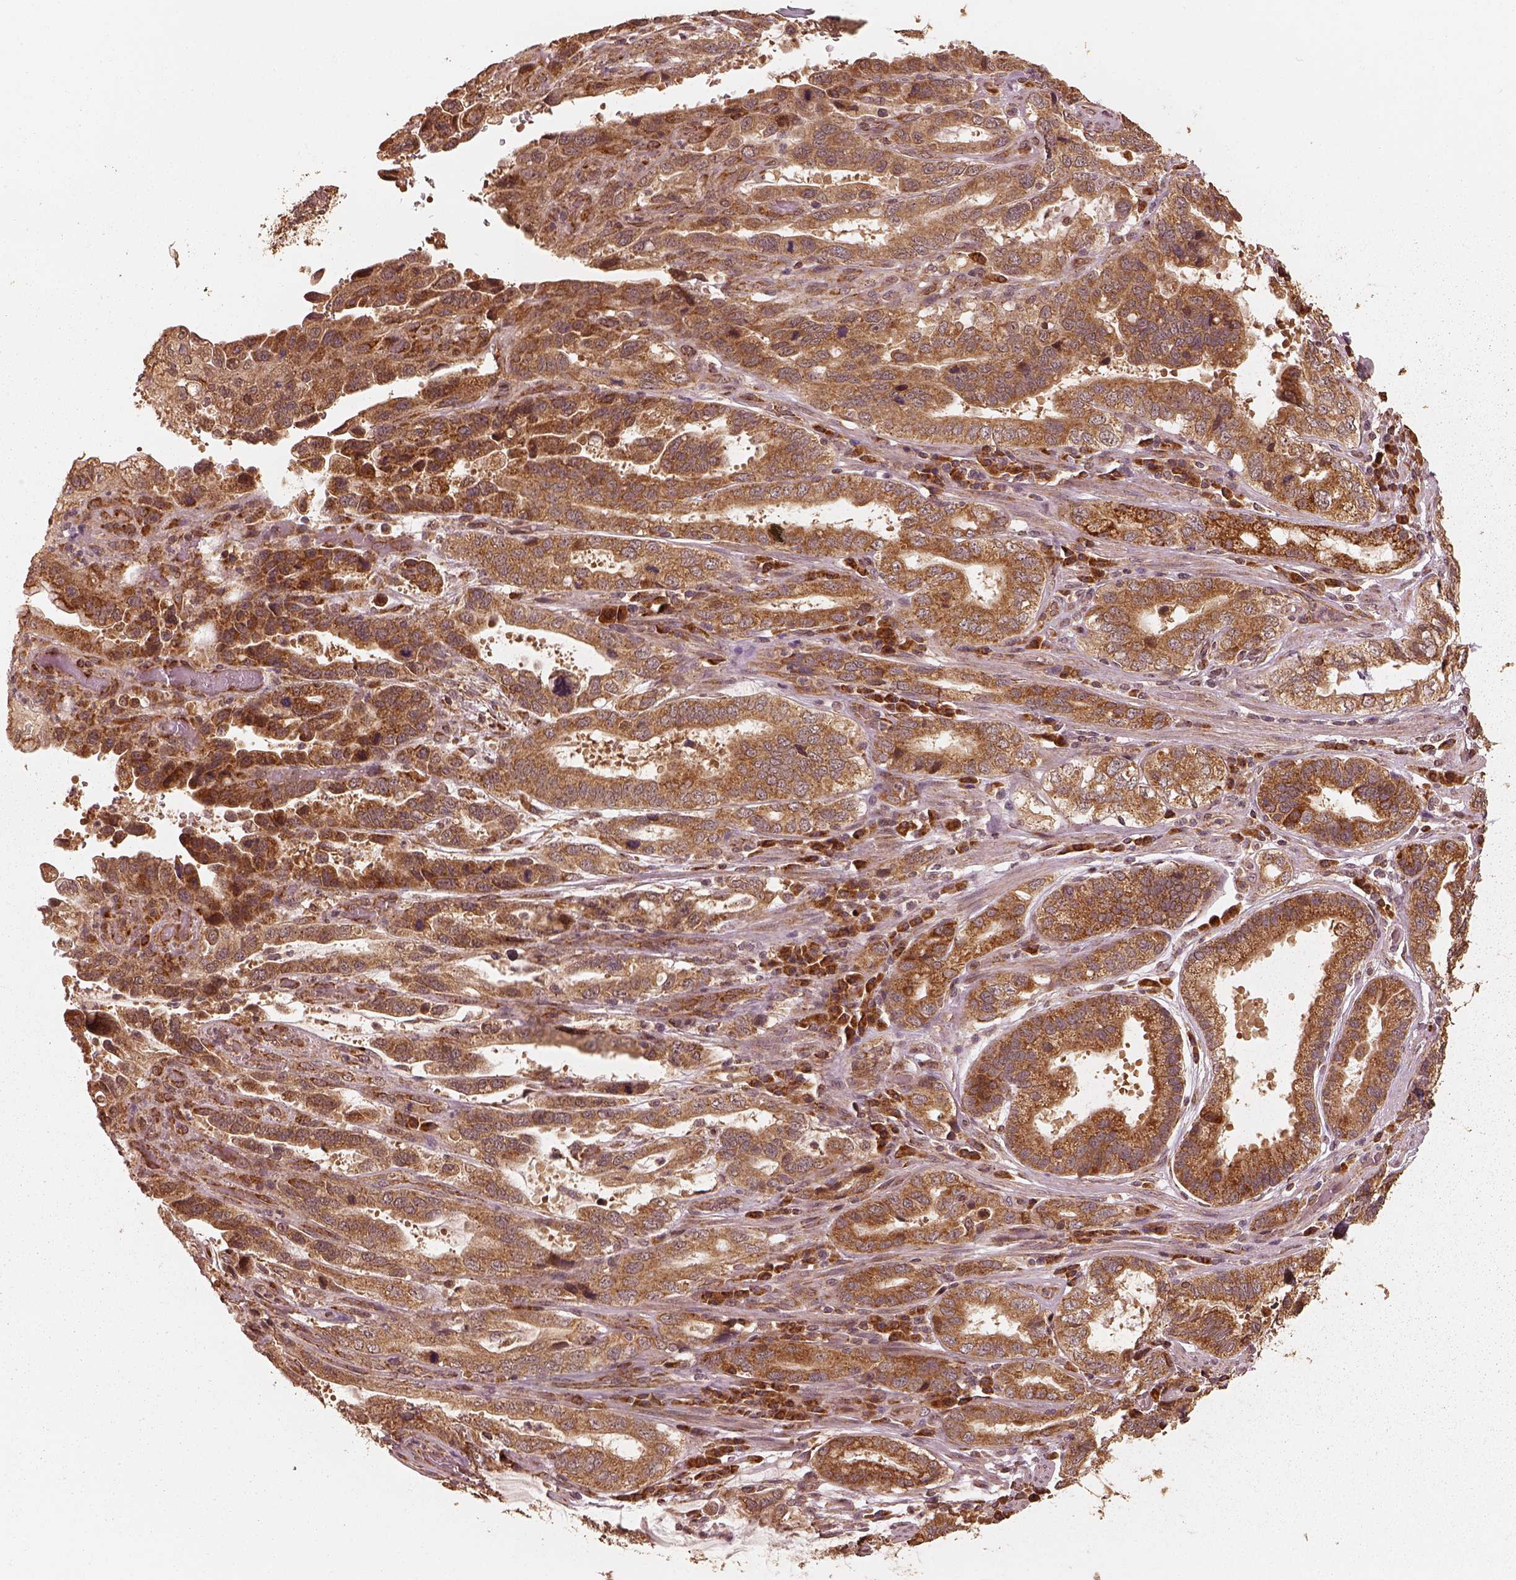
{"staining": {"intensity": "strong", "quantity": ">75%", "location": "cytoplasmic/membranous"}, "tissue": "stomach cancer", "cell_type": "Tumor cells", "image_type": "cancer", "snomed": [{"axis": "morphology", "description": "Adenocarcinoma, NOS"}, {"axis": "topography", "description": "Stomach, lower"}], "caption": "Adenocarcinoma (stomach) tissue shows strong cytoplasmic/membranous staining in approximately >75% of tumor cells, visualized by immunohistochemistry.", "gene": "DNAJC25", "patient": {"sex": "female", "age": 76}}